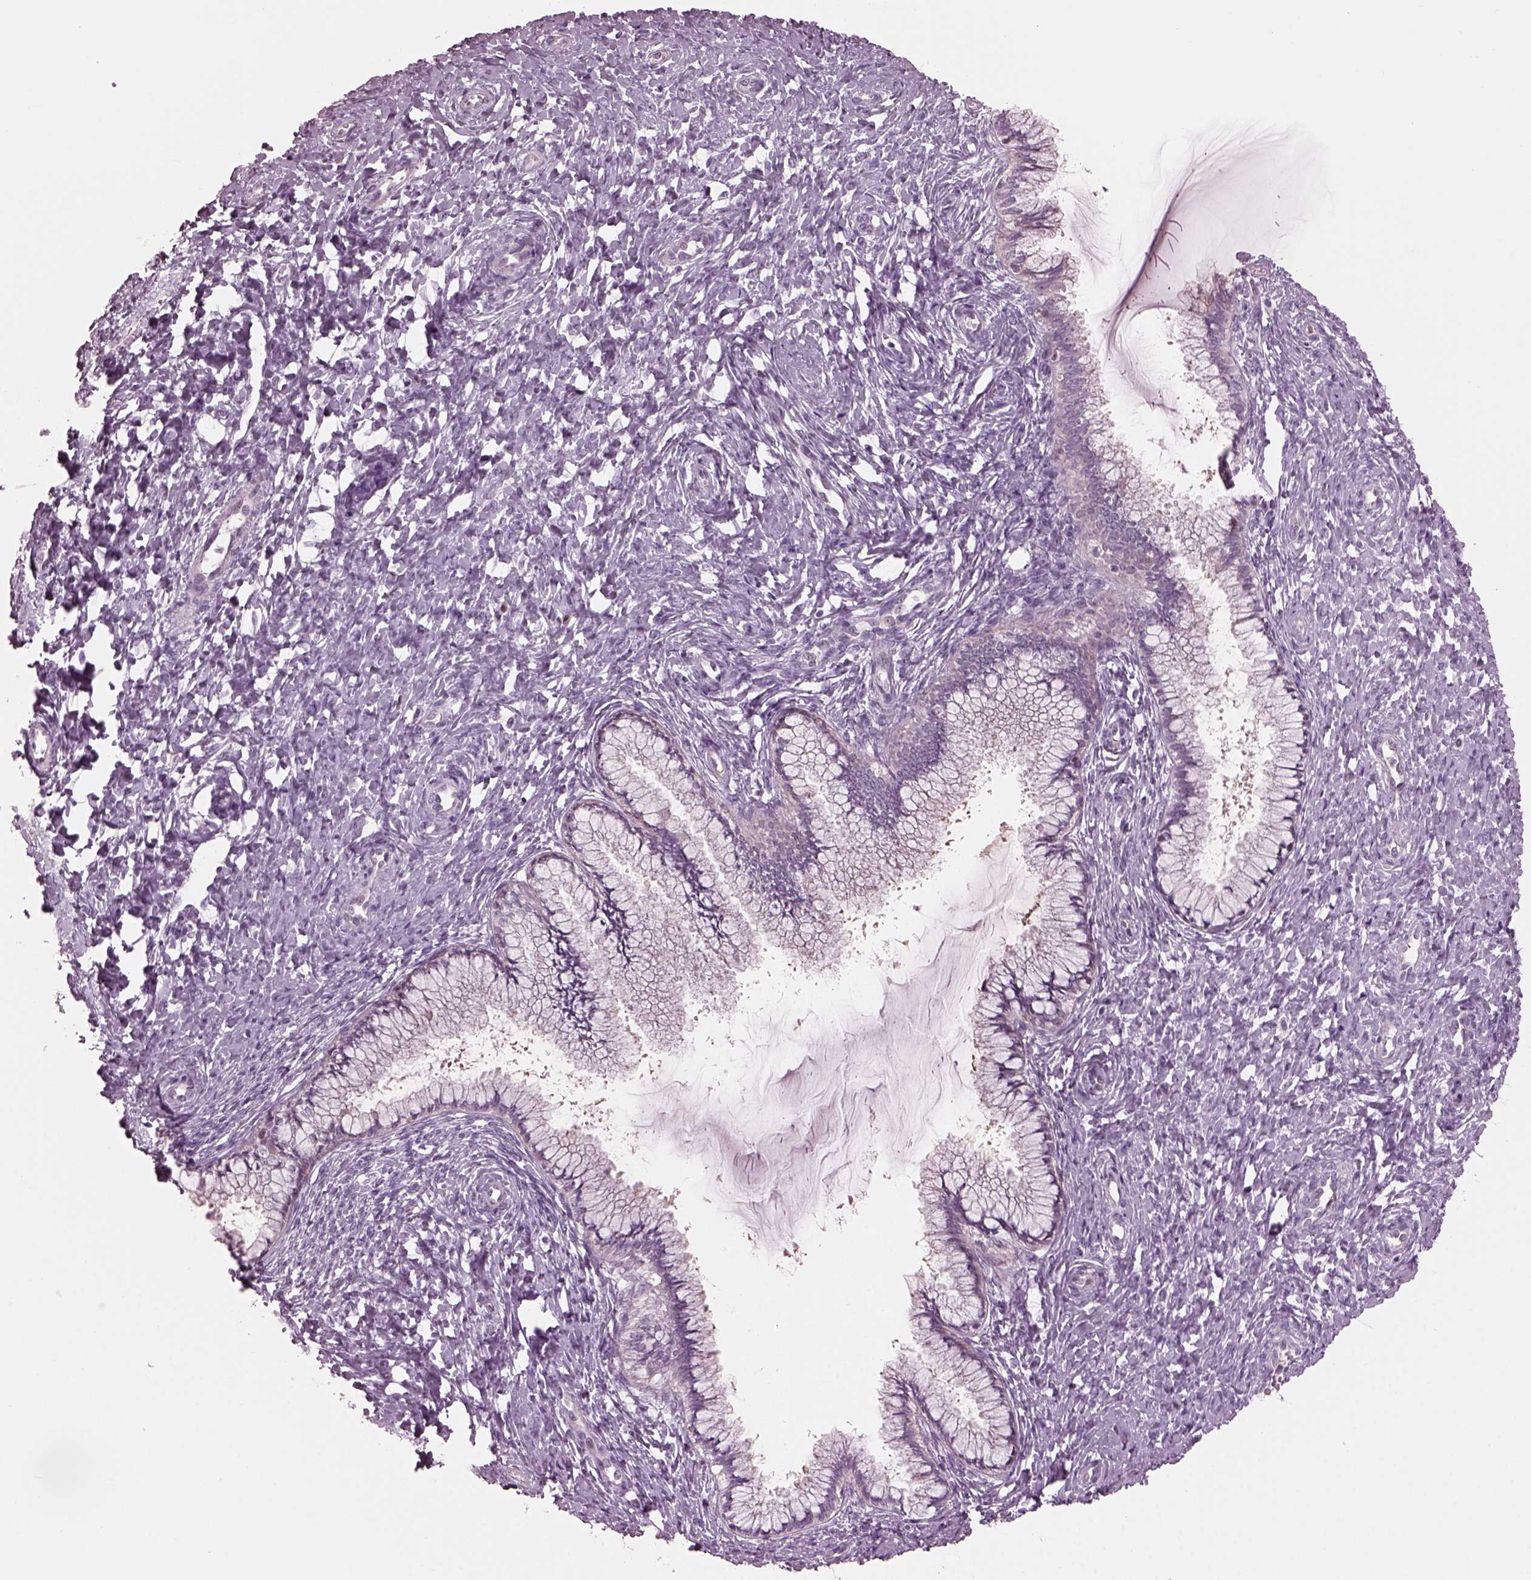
{"staining": {"intensity": "negative", "quantity": "none", "location": "none"}, "tissue": "cervix", "cell_type": "Glandular cells", "image_type": "normal", "snomed": [{"axis": "morphology", "description": "Normal tissue, NOS"}, {"axis": "topography", "description": "Cervix"}], "caption": "A high-resolution image shows immunohistochemistry (IHC) staining of unremarkable cervix, which exhibits no significant expression in glandular cells. (DAB (3,3'-diaminobenzidine) IHC with hematoxylin counter stain).", "gene": "BFSP1", "patient": {"sex": "female", "age": 37}}